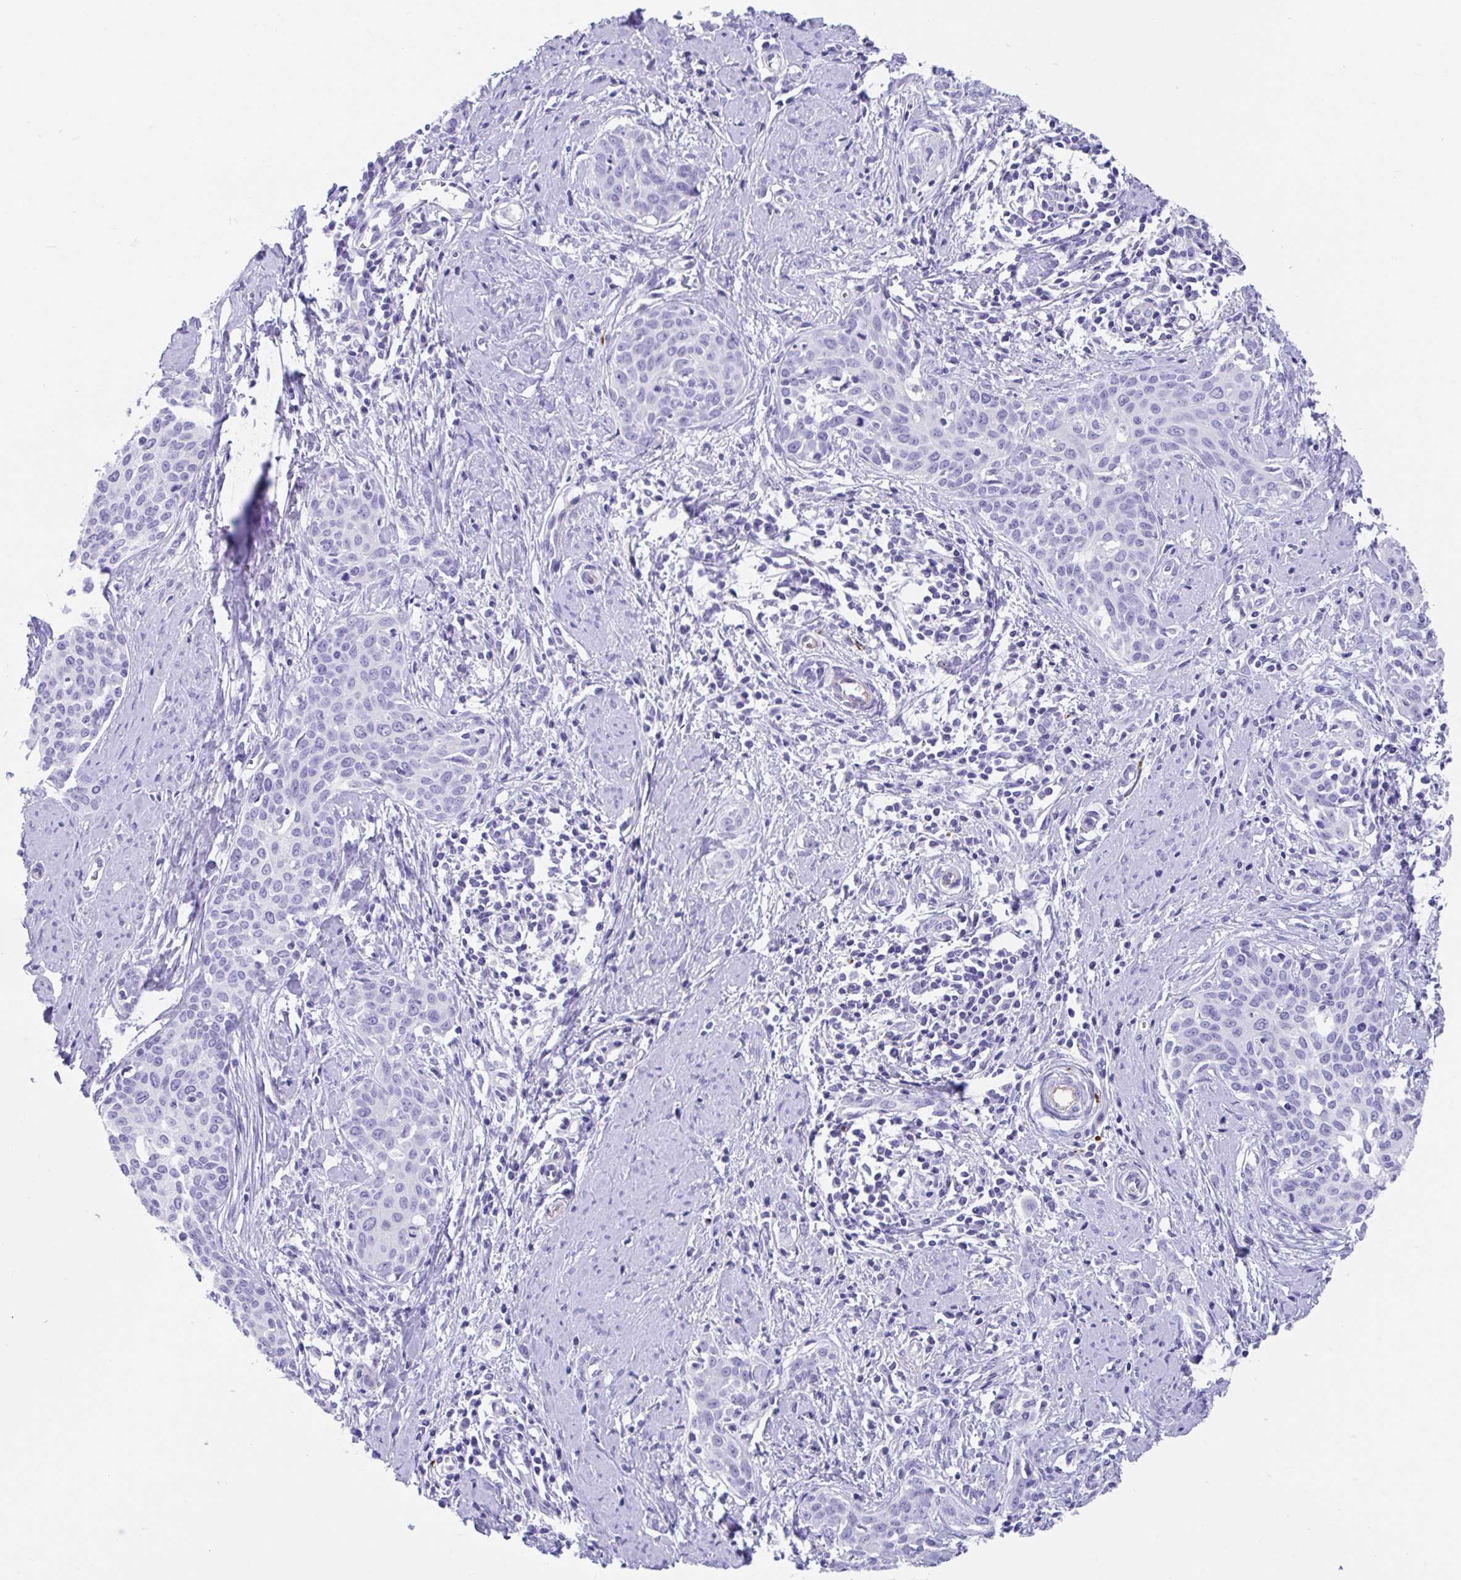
{"staining": {"intensity": "negative", "quantity": "none", "location": "none"}, "tissue": "cervical cancer", "cell_type": "Tumor cells", "image_type": "cancer", "snomed": [{"axis": "morphology", "description": "Squamous cell carcinoma, NOS"}, {"axis": "topography", "description": "Cervix"}], "caption": "Tumor cells are negative for brown protein staining in cervical cancer.", "gene": "FAM107A", "patient": {"sex": "female", "age": 46}}